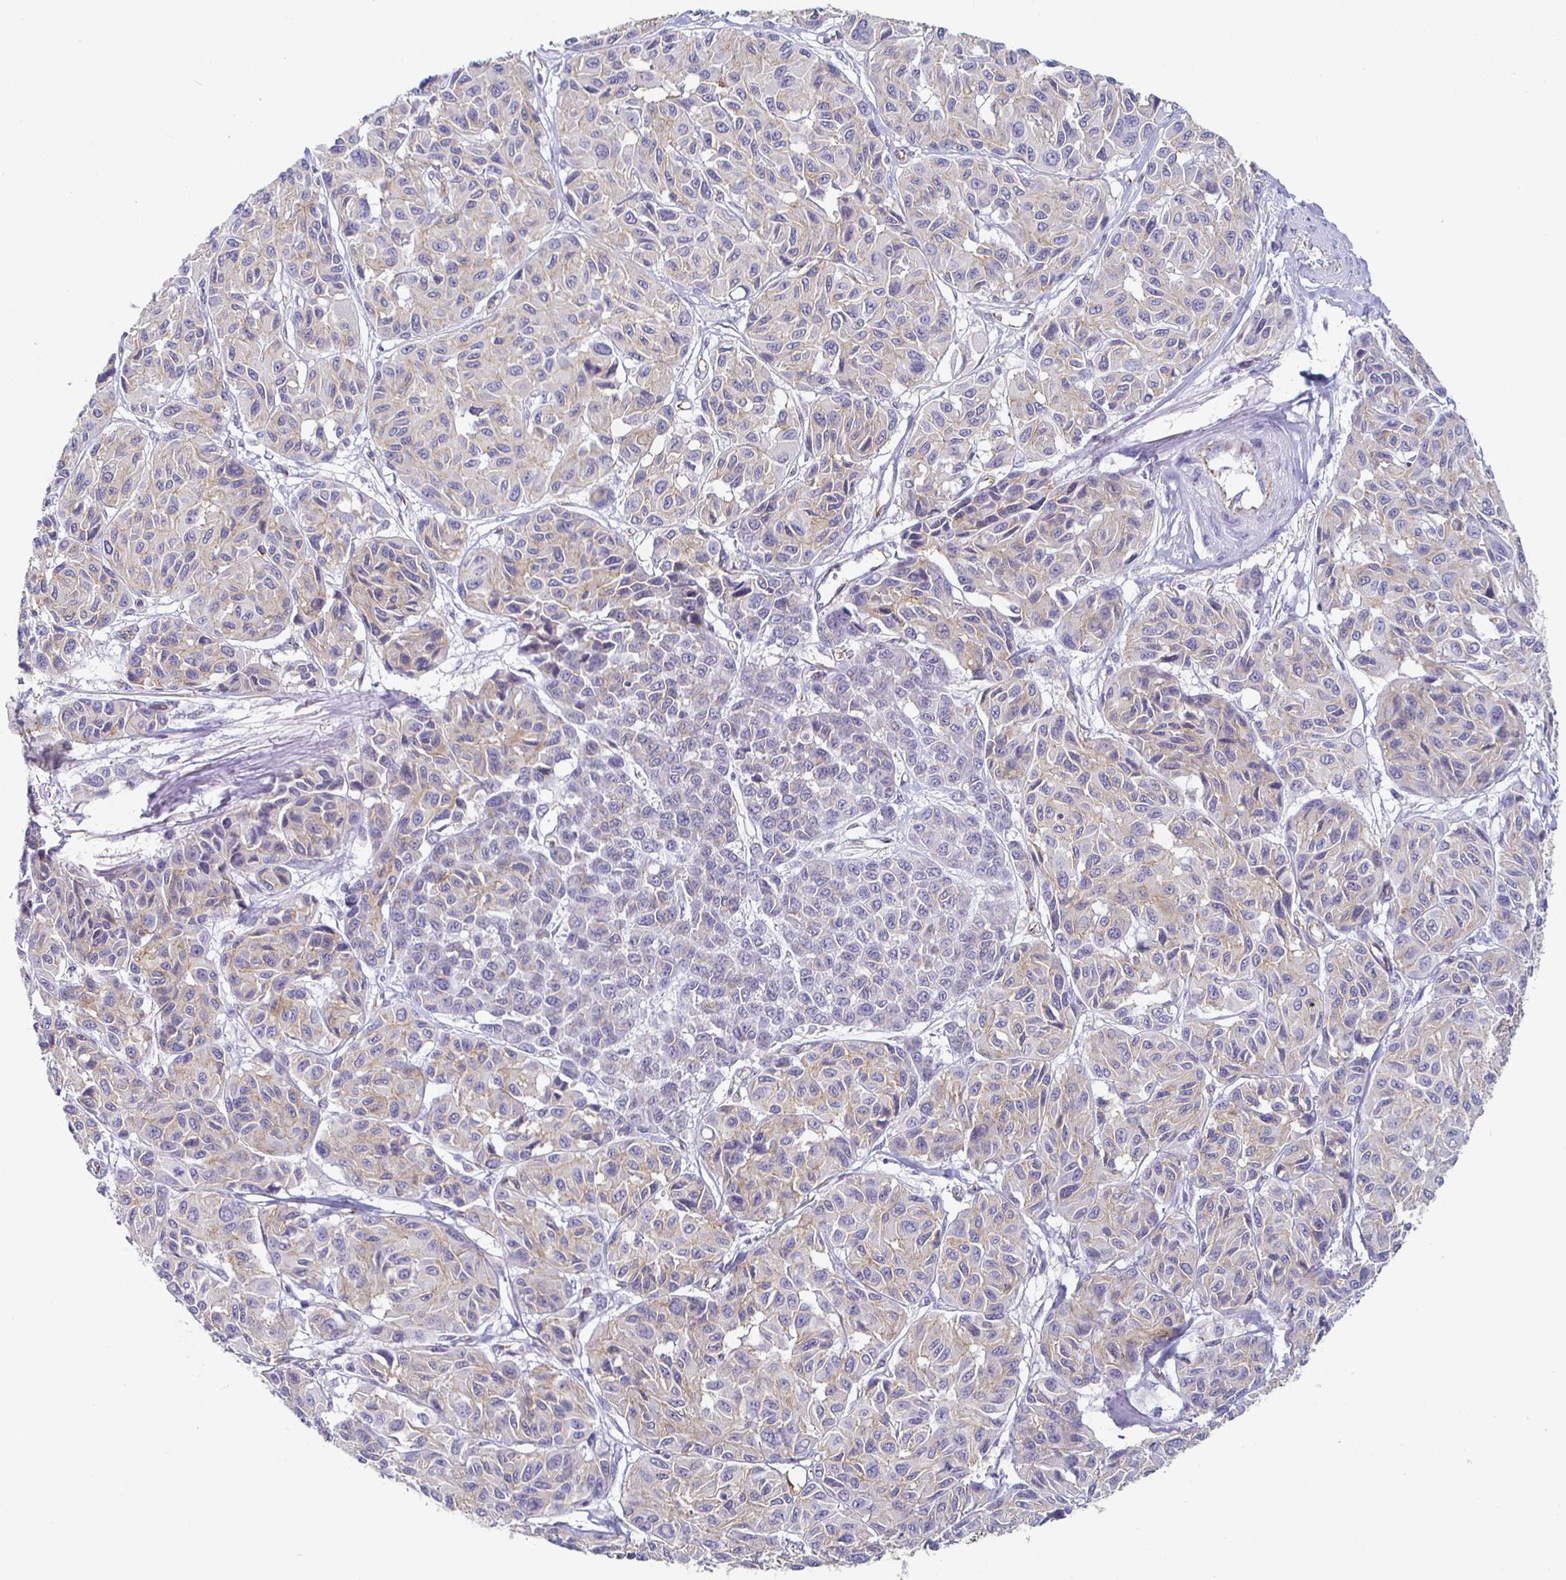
{"staining": {"intensity": "negative", "quantity": "none", "location": "none"}, "tissue": "melanoma", "cell_type": "Tumor cells", "image_type": "cancer", "snomed": [{"axis": "morphology", "description": "Malignant melanoma, NOS"}, {"axis": "topography", "description": "Skin"}], "caption": "Tumor cells show no significant staining in malignant melanoma. The staining was performed using DAB (3,3'-diaminobenzidine) to visualize the protein expression in brown, while the nuclei were stained in blue with hematoxylin (Magnification: 20x).", "gene": "PIWIL3", "patient": {"sex": "female", "age": 66}}